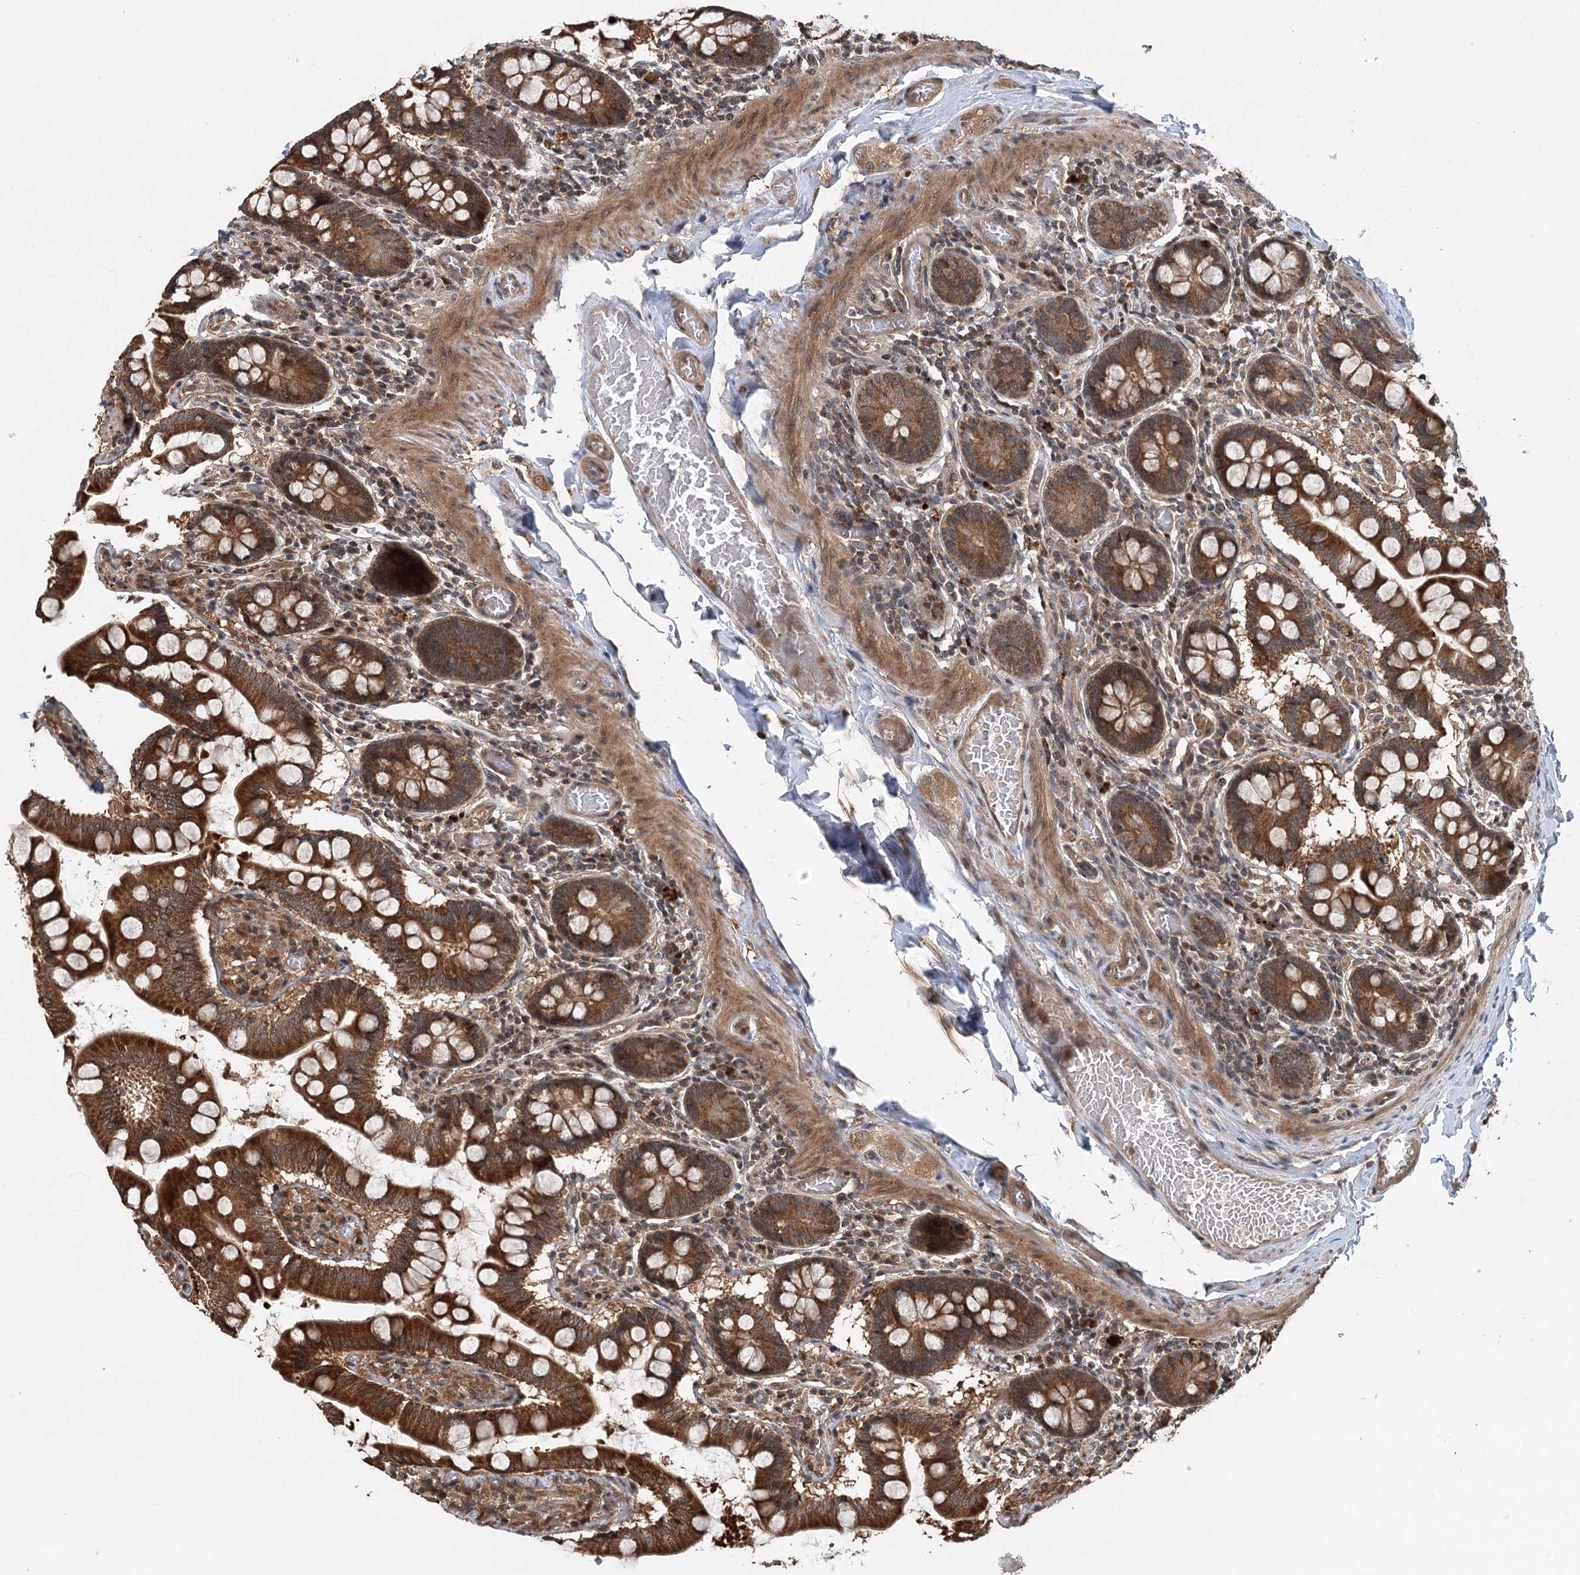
{"staining": {"intensity": "strong", "quantity": ">75%", "location": "cytoplasmic/membranous"}, "tissue": "small intestine", "cell_type": "Glandular cells", "image_type": "normal", "snomed": [{"axis": "morphology", "description": "Normal tissue, NOS"}, {"axis": "topography", "description": "Small intestine"}], "caption": "A high-resolution histopathology image shows immunohistochemistry staining of benign small intestine, which reveals strong cytoplasmic/membranous positivity in approximately >75% of glandular cells. Nuclei are stained in blue.", "gene": "INSIG2", "patient": {"sex": "male", "age": 41}}